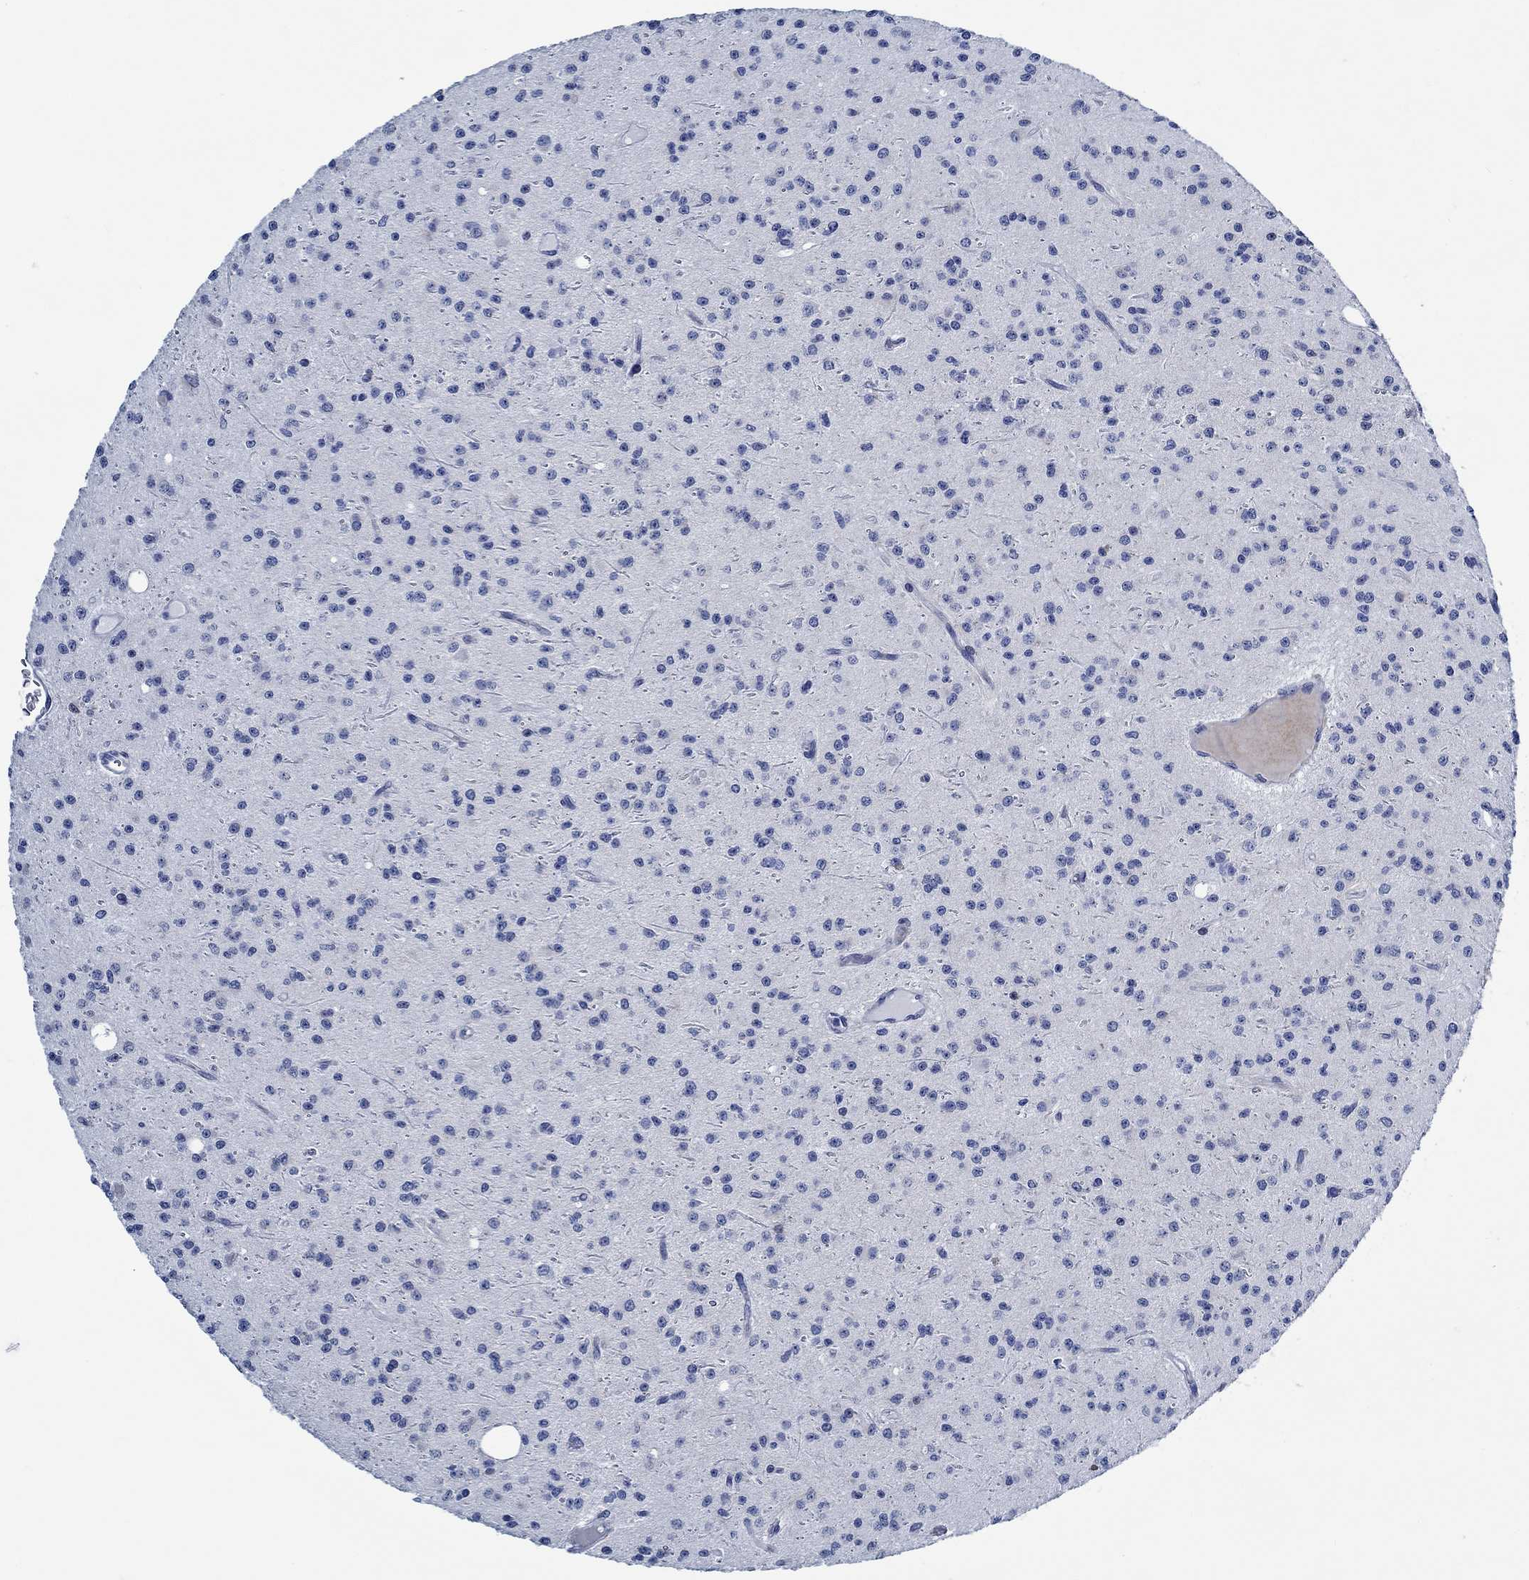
{"staining": {"intensity": "negative", "quantity": "none", "location": "none"}, "tissue": "glioma", "cell_type": "Tumor cells", "image_type": "cancer", "snomed": [{"axis": "morphology", "description": "Glioma, malignant, Low grade"}, {"axis": "topography", "description": "Brain"}], "caption": "DAB immunohistochemical staining of glioma reveals no significant positivity in tumor cells.", "gene": "SVEP1", "patient": {"sex": "male", "age": 27}}